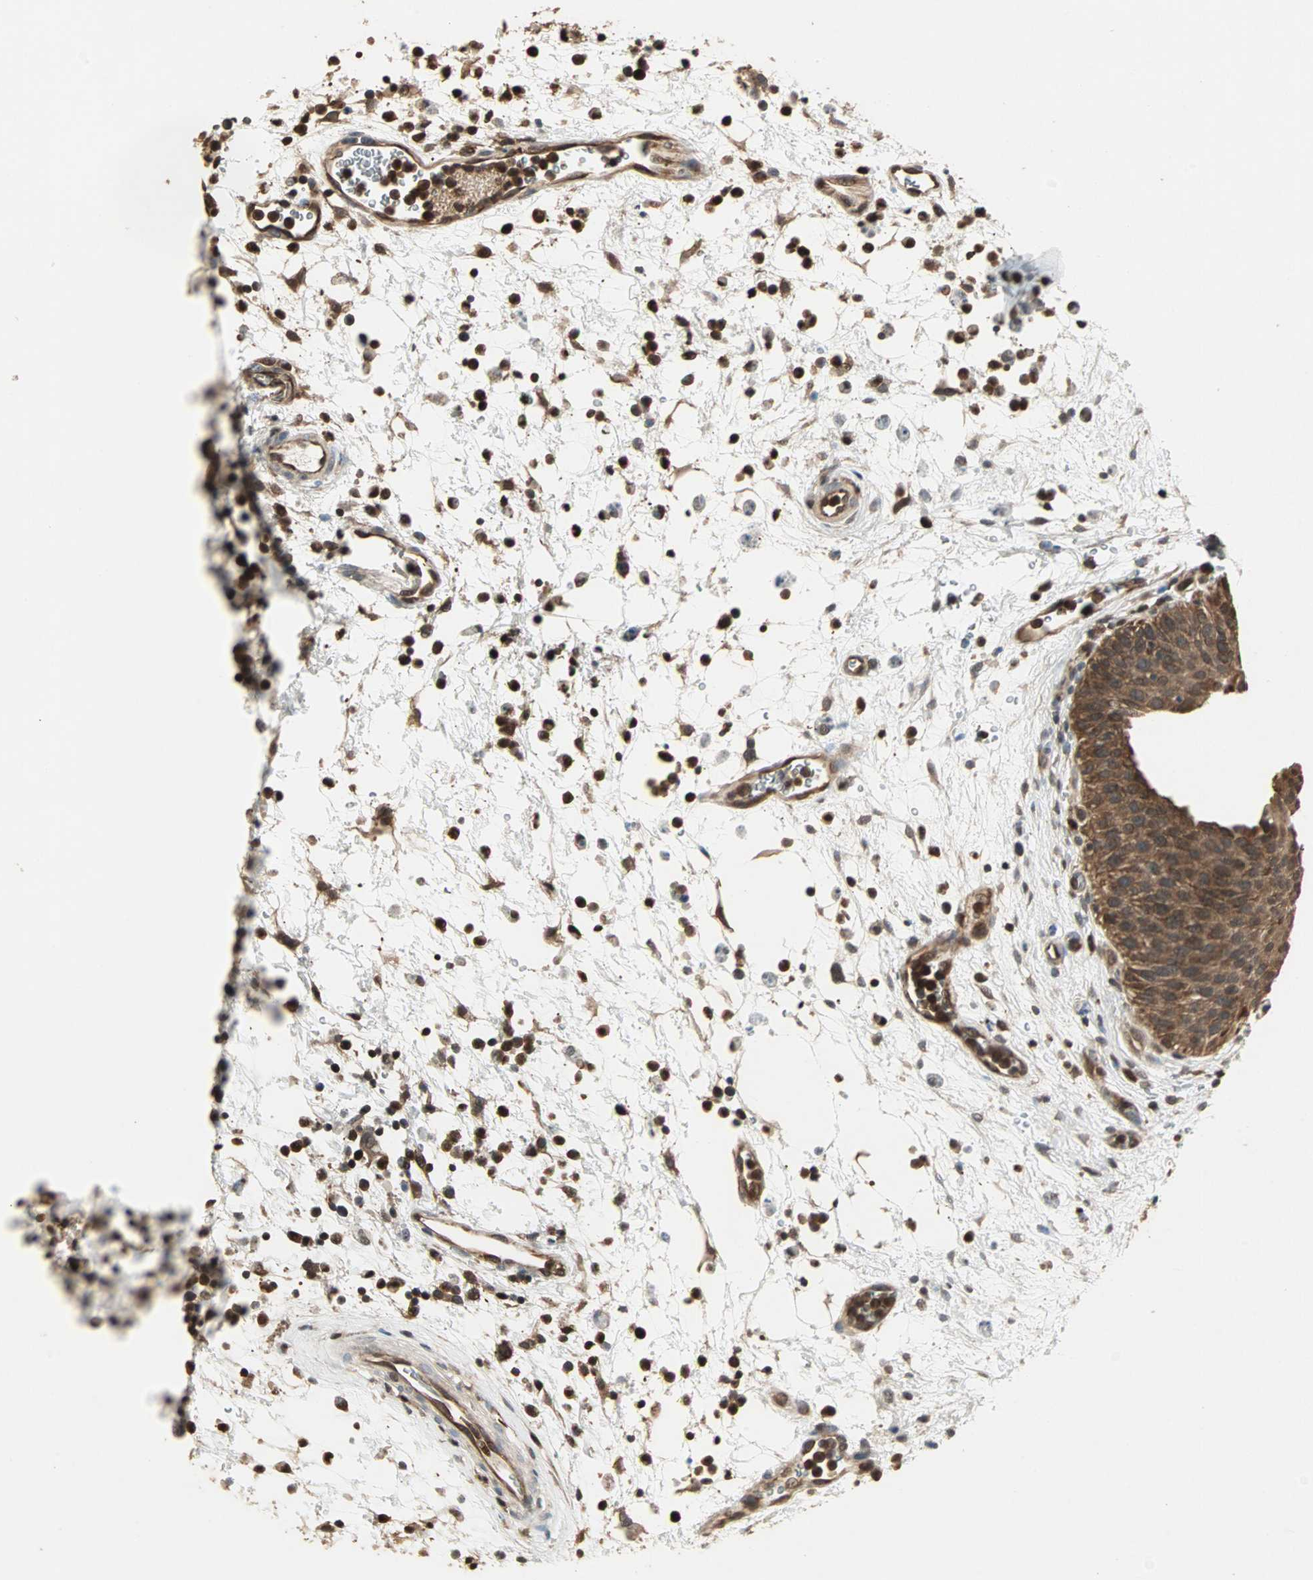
{"staining": {"intensity": "moderate", "quantity": ">75%", "location": "cytoplasmic/membranous"}, "tissue": "urinary bladder", "cell_type": "Urothelial cells", "image_type": "normal", "snomed": [{"axis": "morphology", "description": "Normal tissue, NOS"}, {"axis": "morphology", "description": "Dysplasia, NOS"}, {"axis": "topography", "description": "Urinary bladder"}], "caption": "Urothelial cells display medium levels of moderate cytoplasmic/membranous staining in about >75% of cells in unremarkable urinary bladder.", "gene": "DRG2", "patient": {"sex": "male", "age": 35}}